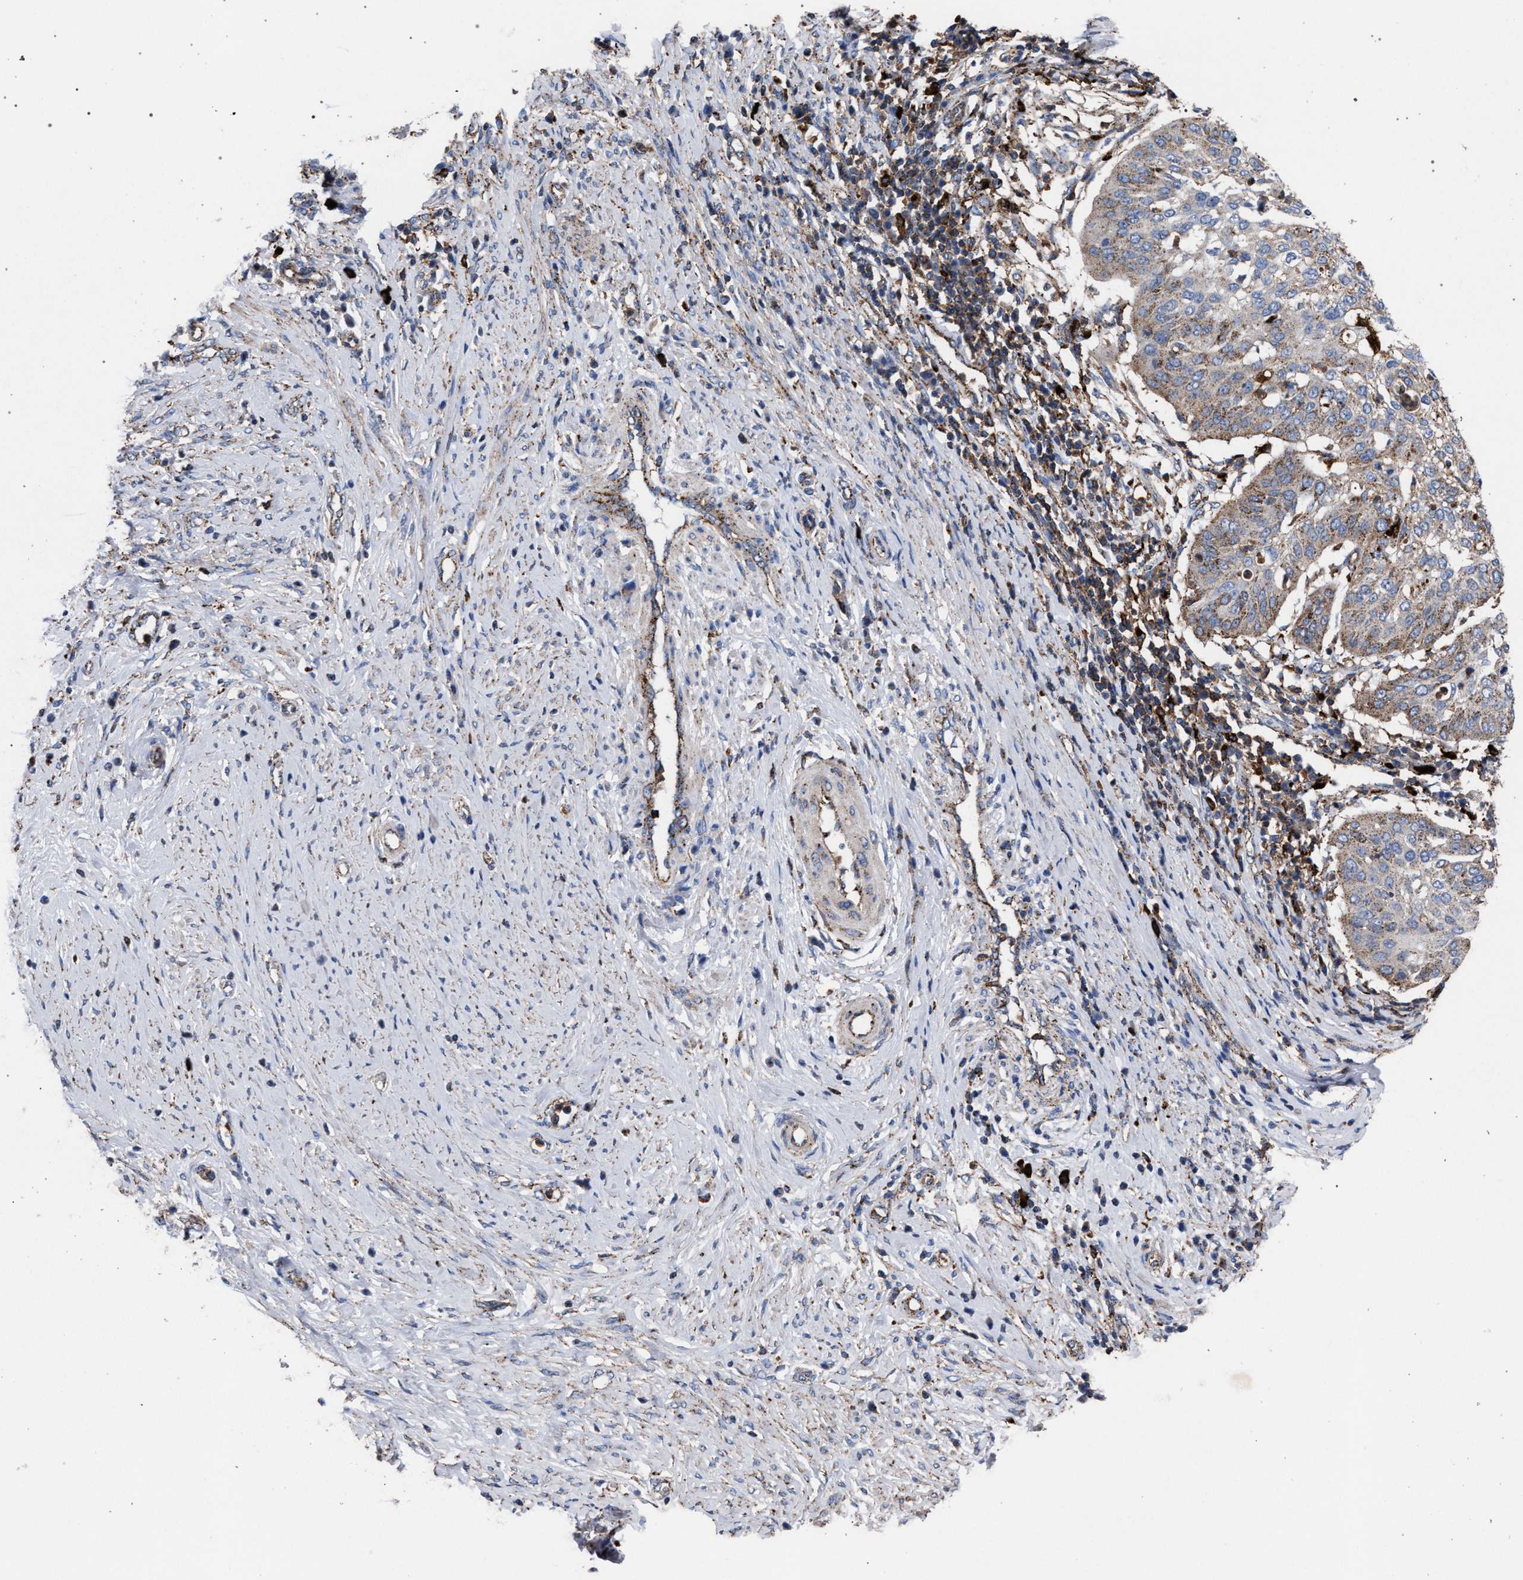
{"staining": {"intensity": "weak", "quantity": "25%-75%", "location": "cytoplasmic/membranous"}, "tissue": "cervical cancer", "cell_type": "Tumor cells", "image_type": "cancer", "snomed": [{"axis": "morphology", "description": "Normal tissue, NOS"}, {"axis": "morphology", "description": "Squamous cell carcinoma, NOS"}, {"axis": "topography", "description": "Cervix"}], "caption": "Tumor cells exhibit weak cytoplasmic/membranous staining in approximately 25%-75% of cells in cervical cancer (squamous cell carcinoma).", "gene": "PPT1", "patient": {"sex": "female", "age": 39}}